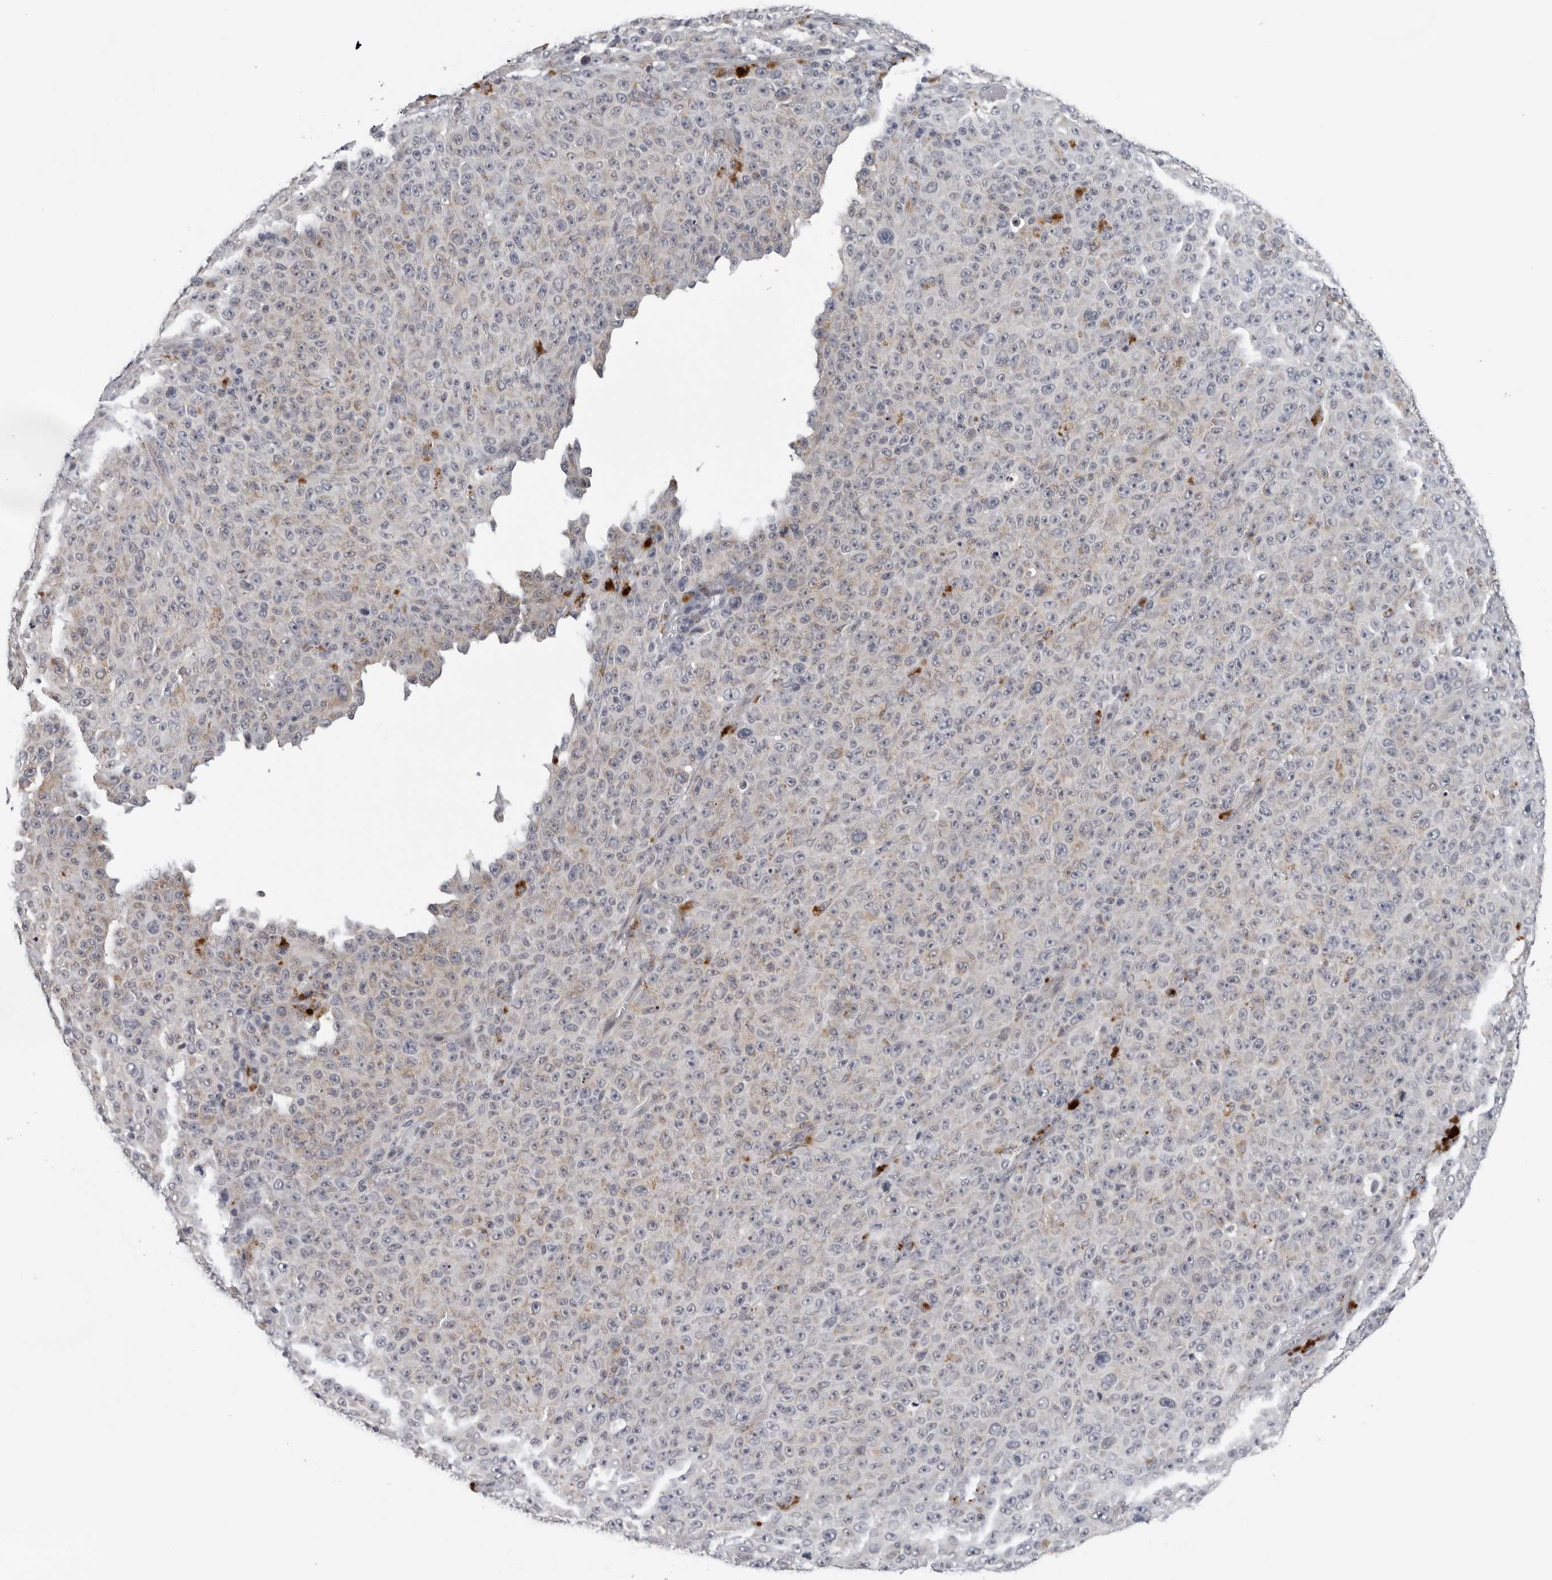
{"staining": {"intensity": "negative", "quantity": "none", "location": "none"}, "tissue": "melanoma", "cell_type": "Tumor cells", "image_type": "cancer", "snomed": [{"axis": "morphology", "description": "Malignant melanoma, NOS"}, {"axis": "topography", "description": "Skin"}], "caption": "Melanoma was stained to show a protein in brown. There is no significant expression in tumor cells. (DAB (3,3'-diaminobenzidine) IHC, high magnification).", "gene": "CPT2", "patient": {"sex": "female", "age": 82}}